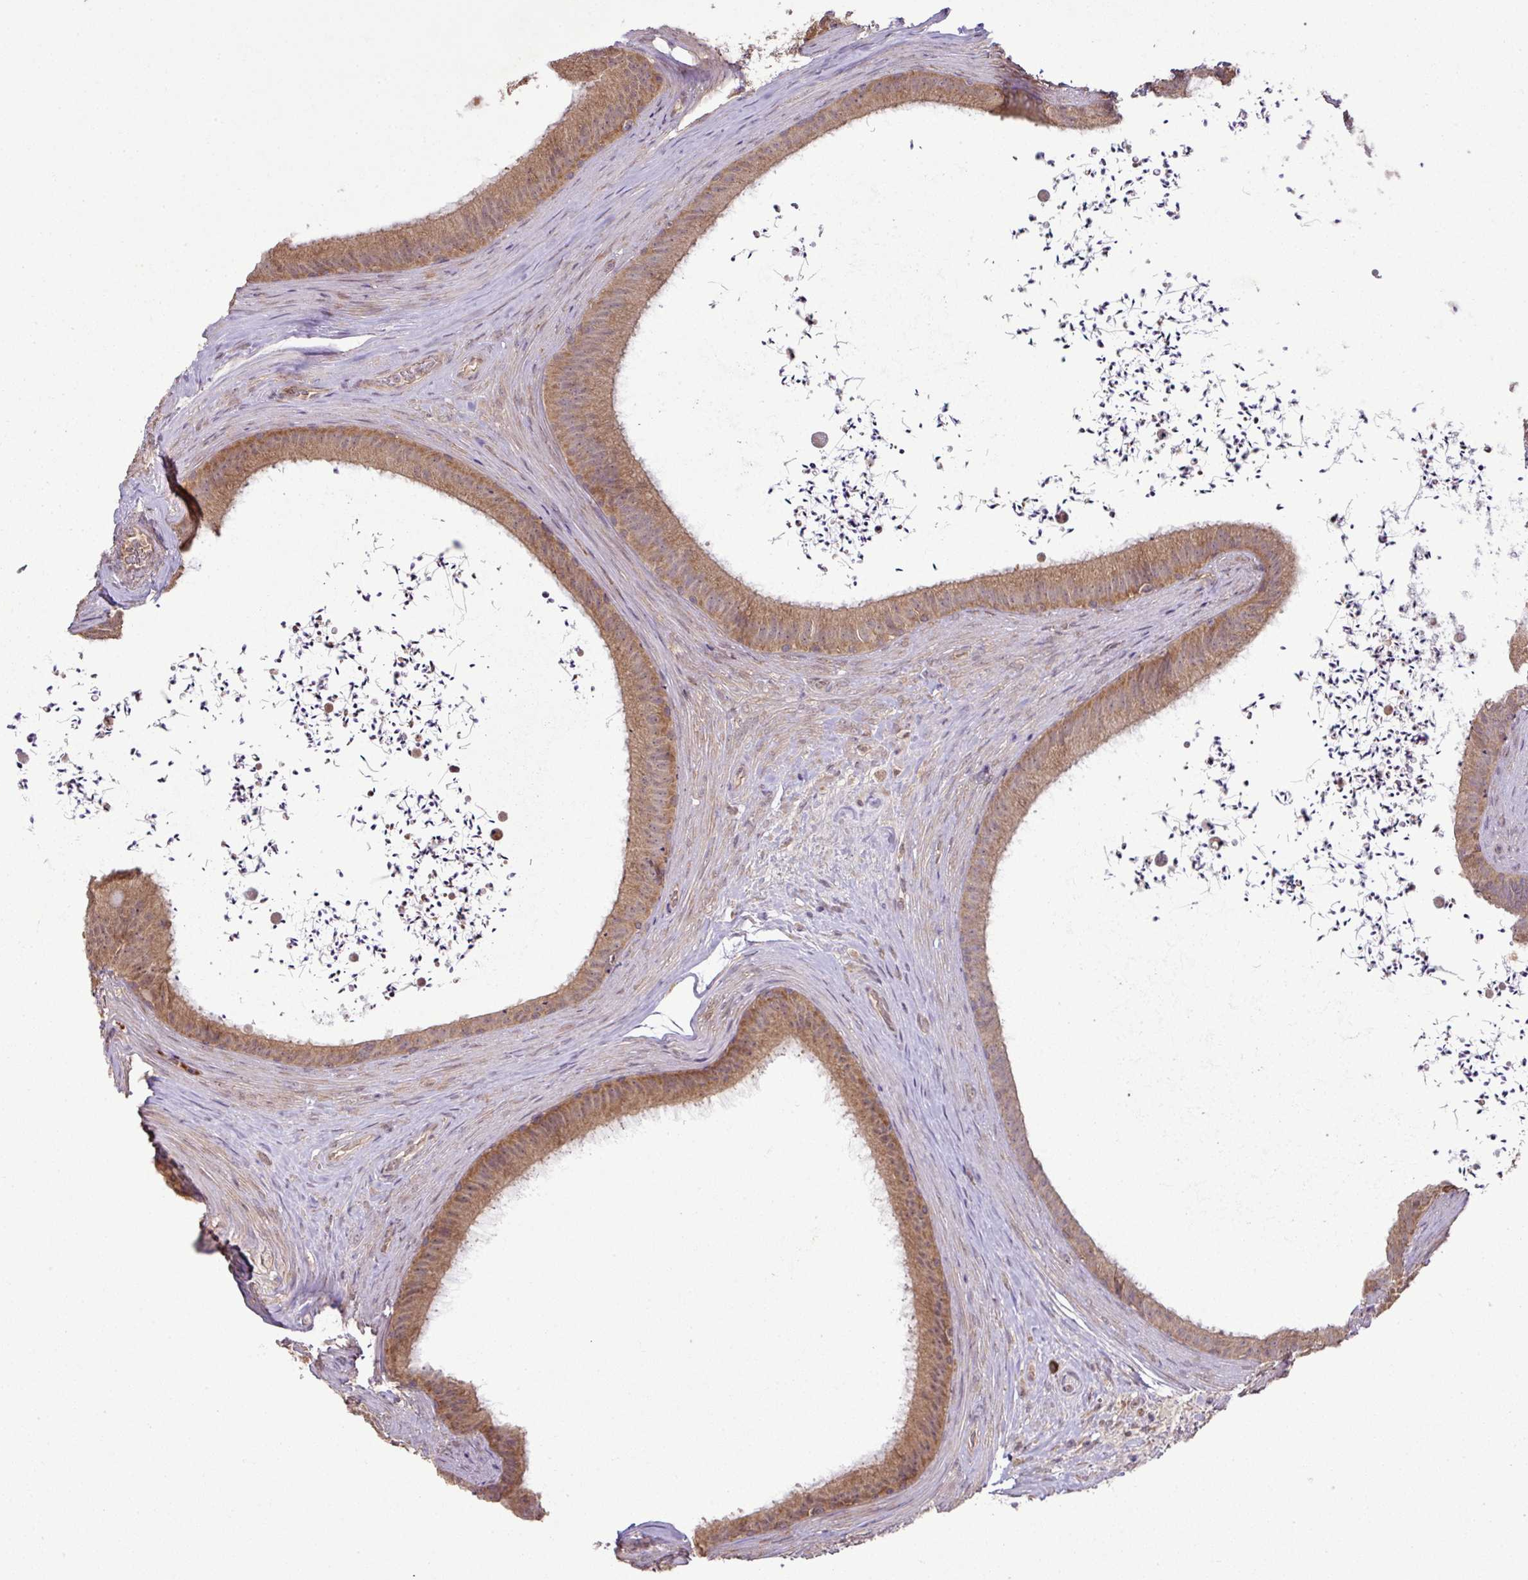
{"staining": {"intensity": "moderate", "quantity": "25%-75%", "location": "cytoplasmic/membranous"}, "tissue": "epididymis", "cell_type": "Glandular cells", "image_type": "normal", "snomed": [{"axis": "morphology", "description": "Normal tissue, NOS"}, {"axis": "topography", "description": "Testis"}, {"axis": "topography", "description": "Epididymis"}], "caption": "Protein expression analysis of benign human epididymis reveals moderate cytoplasmic/membranous positivity in about 25%-75% of glandular cells. Nuclei are stained in blue.", "gene": "DNAAF4", "patient": {"sex": "male", "age": 41}}